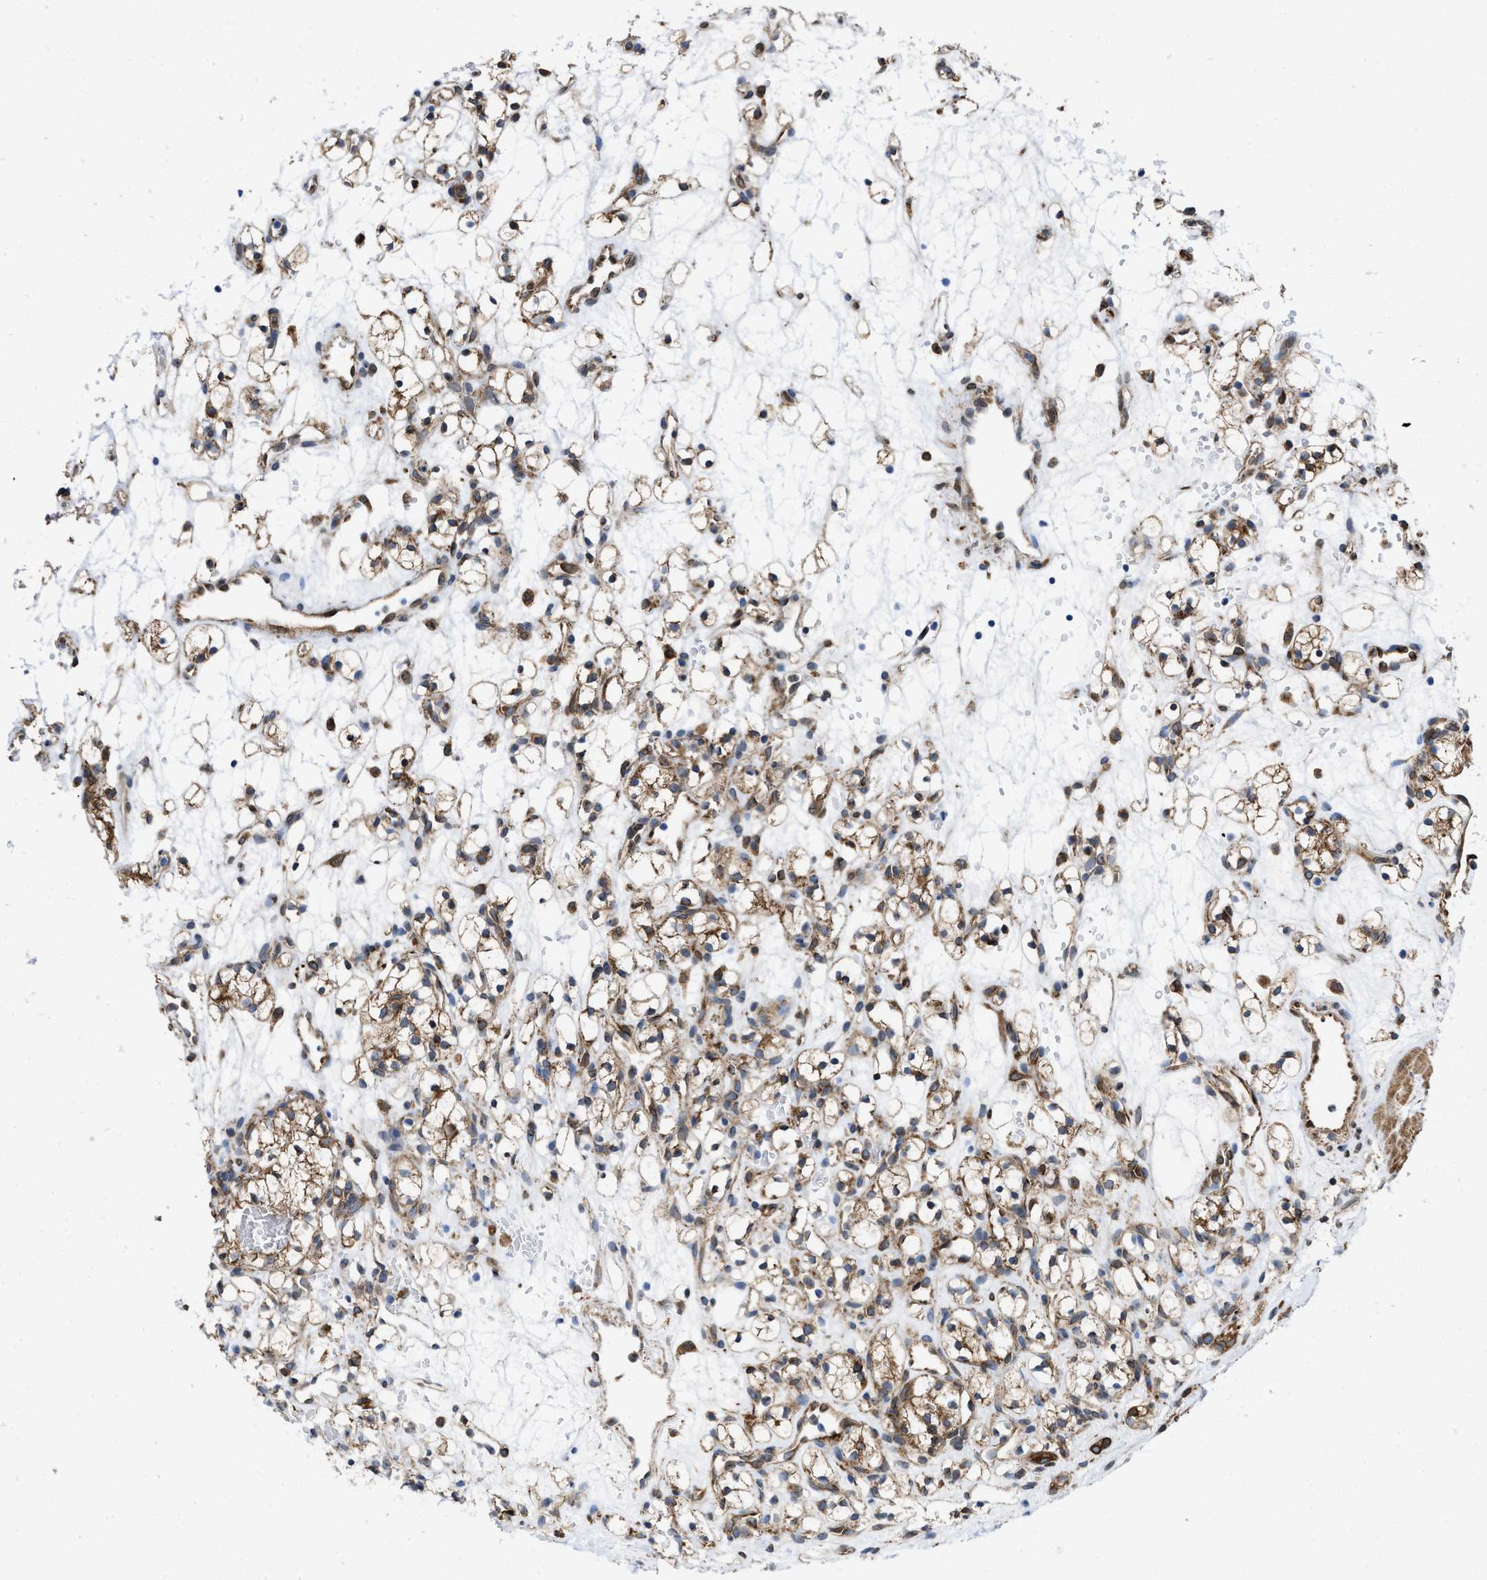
{"staining": {"intensity": "moderate", "quantity": ">75%", "location": "cytoplasmic/membranous"}, "tissue": "renal cancer", "cell_type": "Tumor cells", "image_type": "cancer", "snomed": [{"axis": "morphology", "description": "Adenocarcinoma, NOS"}, {"axis": "topography", "description": "Kidney"}], "caption": "High-magnification brightfield microscopy of renal cancer (adenocarcinoma) stained with DAB (3,3'-diaminobenzidine) (brown) and counterstained with hematoxylin (blue). tumor cells exhibit moderate cytoplasmic/membranous positivity is identified in approximately>75% of cells.", "gene": "ERLIN2", "patient": {"sex": "female", "age": 60}}